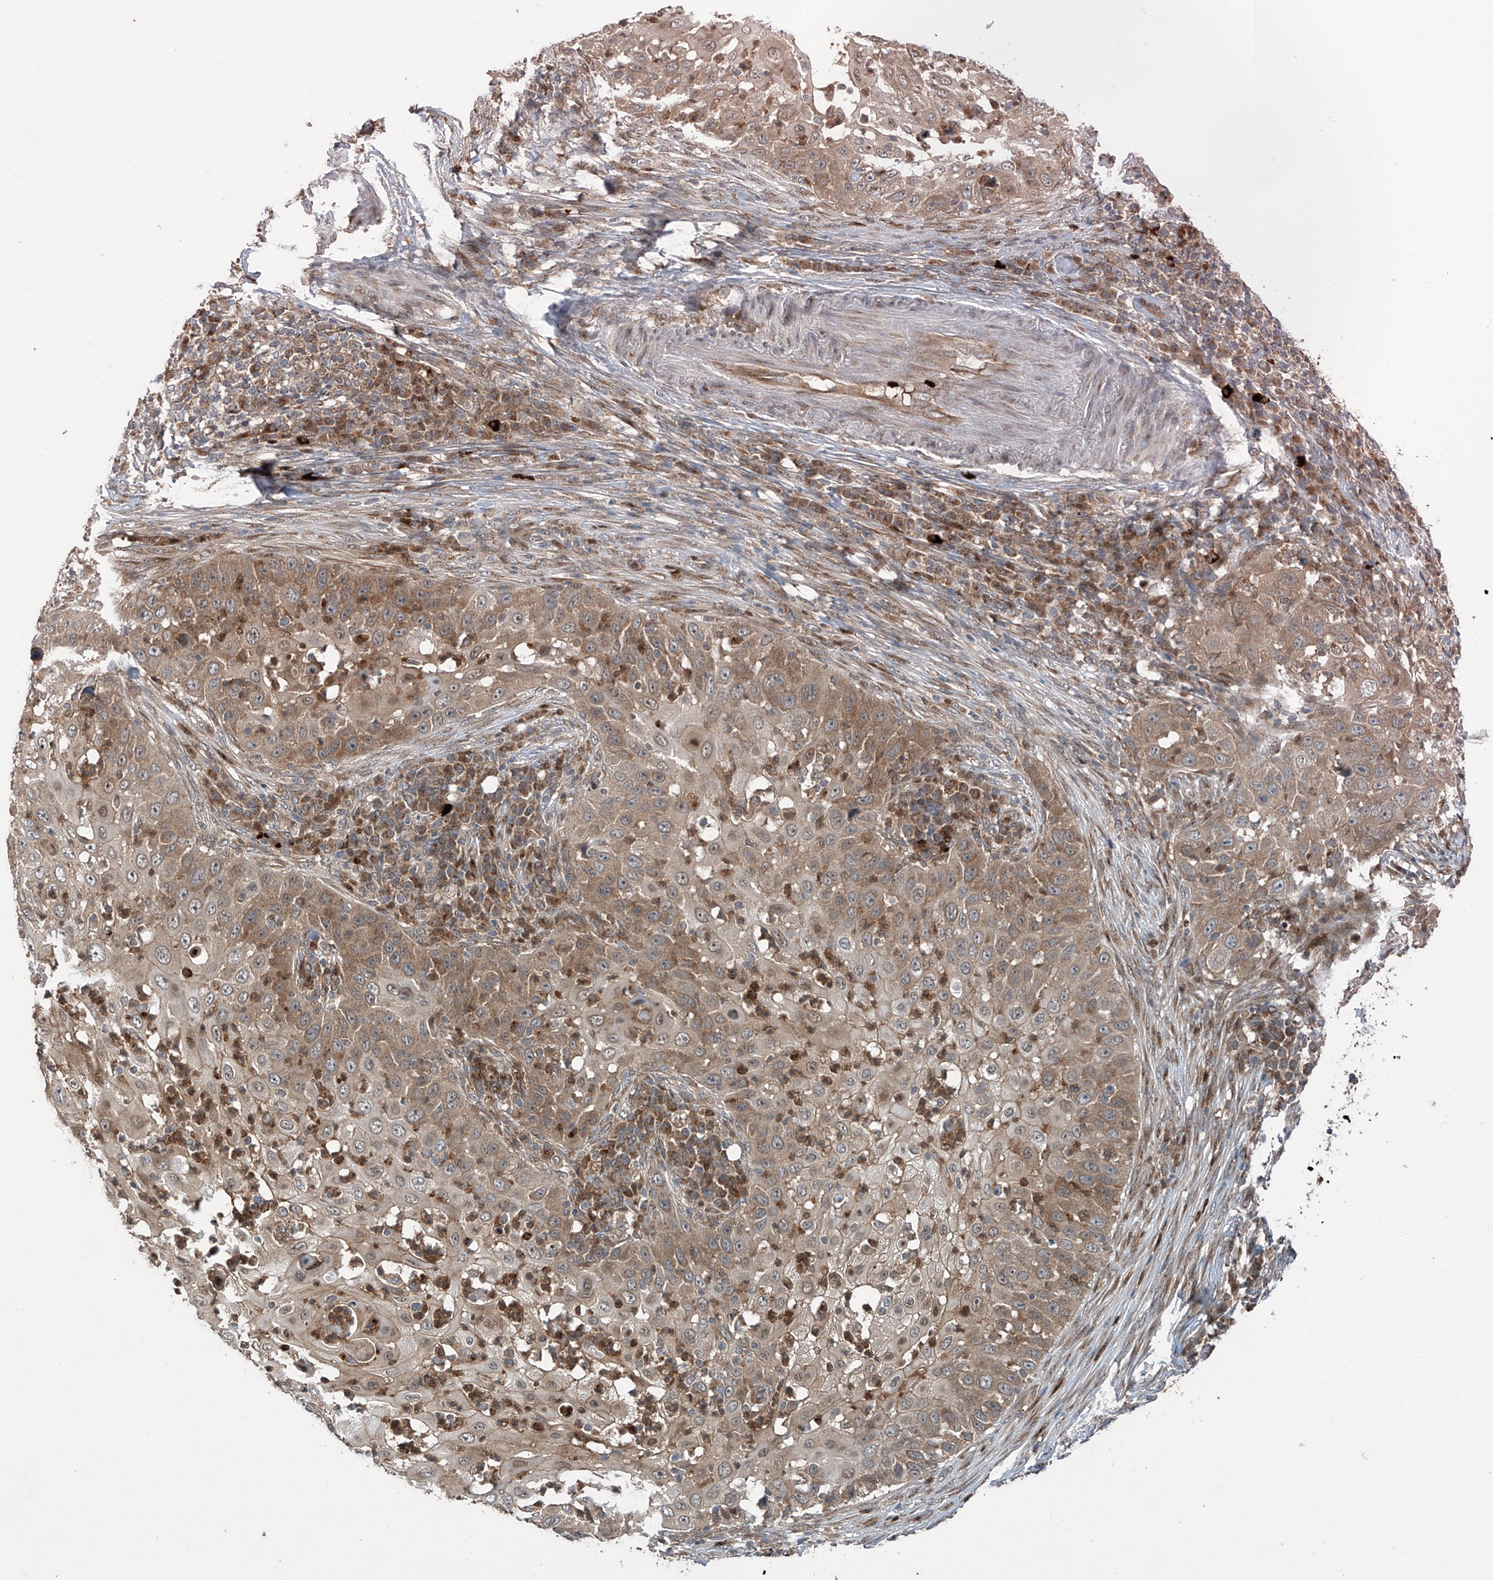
{"staining": {"intensity": "moderate", "quantity": "25%-75%", "location": "cytoplasmic/membranous"}, "tissue": "skin cancer", "cell_type": "Tumor cells", "image_type": "cancer", "snomed": [{"axis": "morphology", "description": "Squamous cell carcinoma, NOS"}, {"axis": "topography", "description": "Skin"}], "caption": "This is a histology image of immunohistochemistry (IHC) staining of skin cancer (squamous cell carcinoma), which shows moderate positivity in the cytoplasmic/membranous of tumor cells.", "gene": "ZDHHC9", "patient": {"sex": "female", "age": 44}}